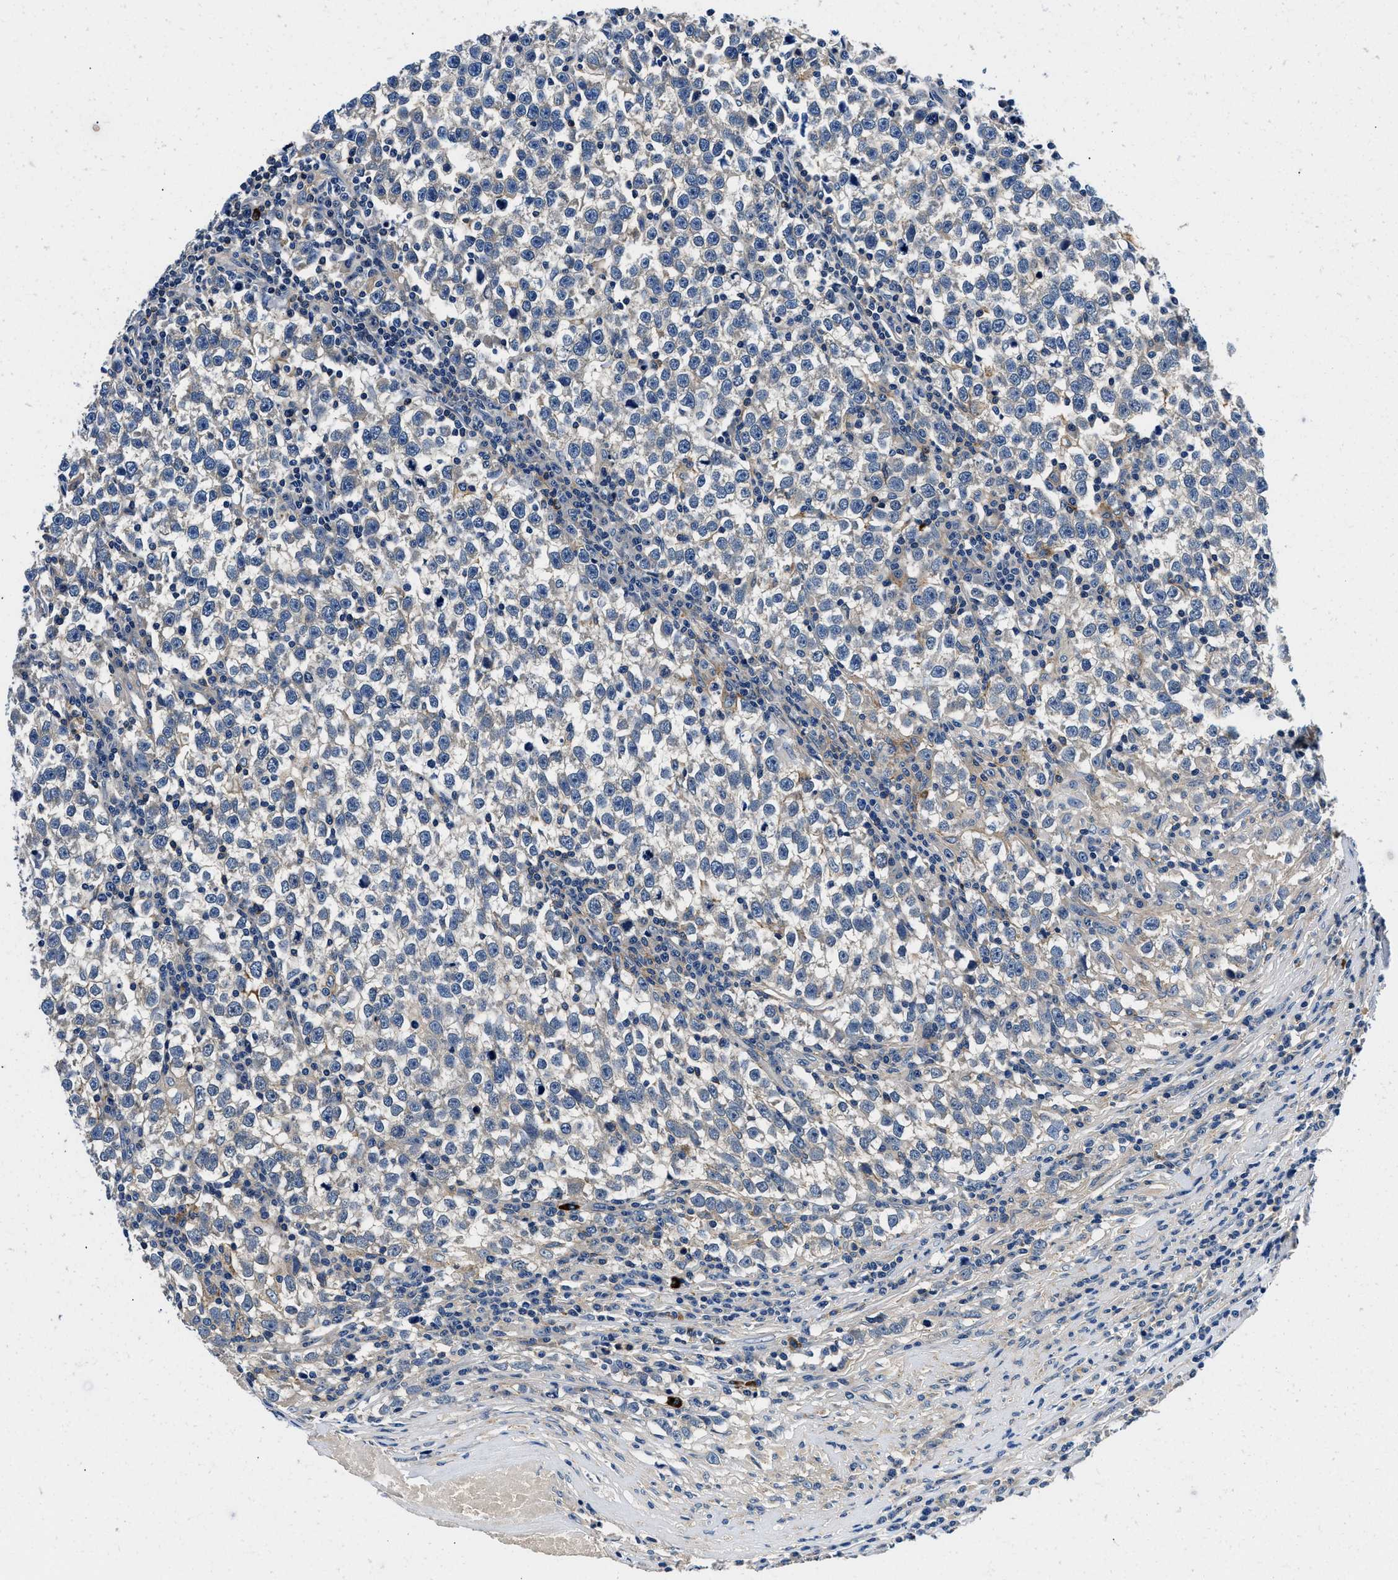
{"staining": {"intensity": "weak", "quantity": "<25%", "location": "cytoplasmic/membranous"}, "tissue": "testis cancer", "cell_type": "Tumor cells", "image_type": "cancer", "snomed": [{"axis": "morphology", "description": "Normal tissue, NOS"}, {"axis": "morphology", "description": "Seminoma, NOS"}, {"axis": "topography", "description": "Testis"}], "caption": "Histopathology image shows no protein expression in tumor cells of seminoma (testis) tissue. The staining is performed using DAB brown chromogen with nuclei counter-stained in using hematoxylin.", "gene": "ZFAND3", "patient": {"sex": "male", "age": 43}}